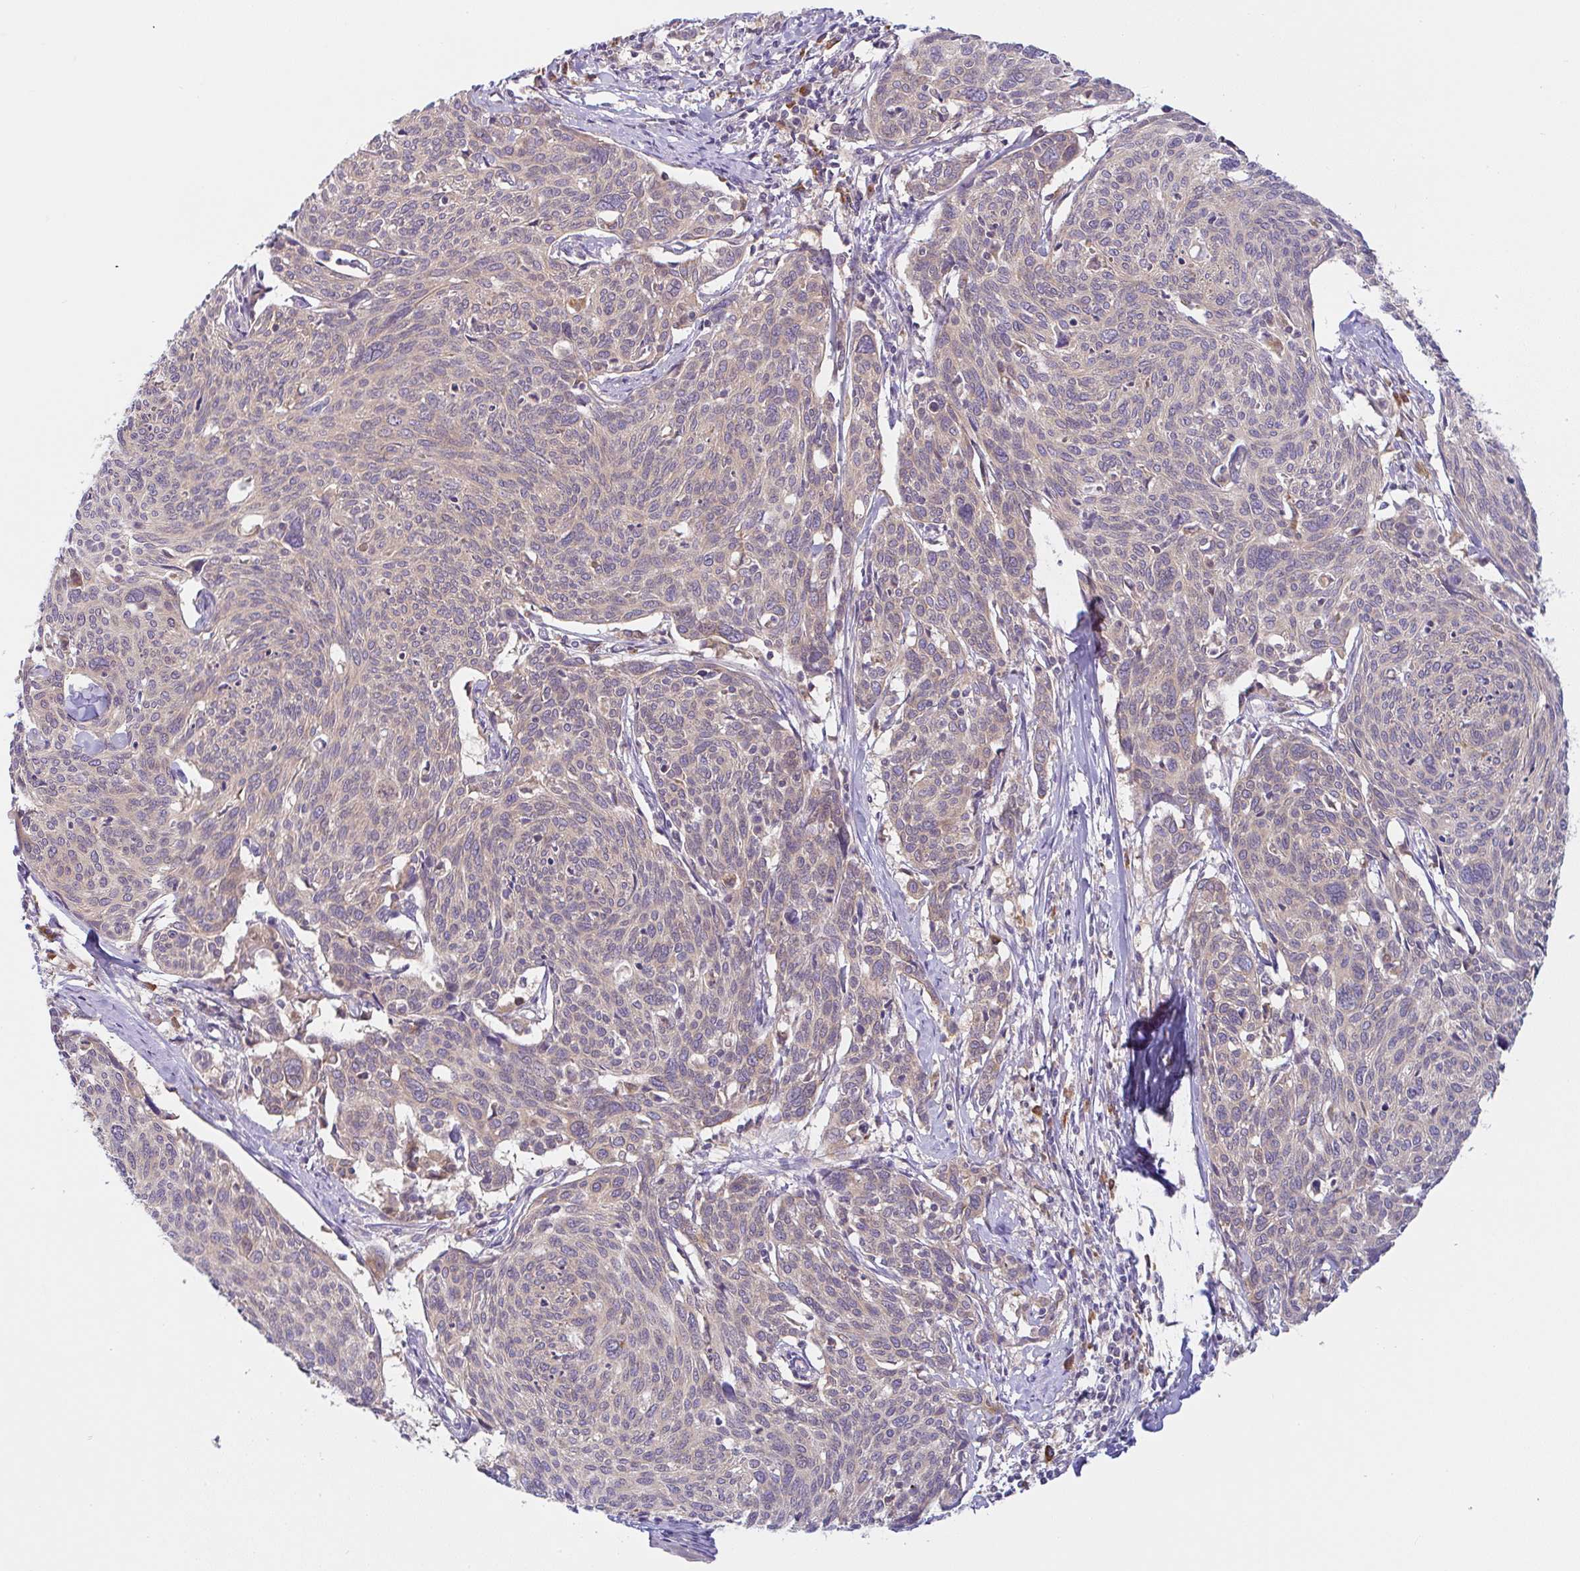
{"staining": {"intensity": "weak", "quantity": "25%-75%", "location": "cytoplasmic/membranous"}, "tissue": "cervical cancer", "cell_type": "Tumor cells", "image_type": "cancer", "snomed": [{"axis": "morphology", "description": "Squamous cell carcinoma, NOS"}, {"axis": "topography", "description": "Cervix"}], "caption": "This is an image of IHC staining of squamous cell carcinoma (cervical), which shows weak positivity in the cytoplasmic/membranous of tumor cells.", "gene": "DERL2", "patient": {"sex": "female", "age": 49}}